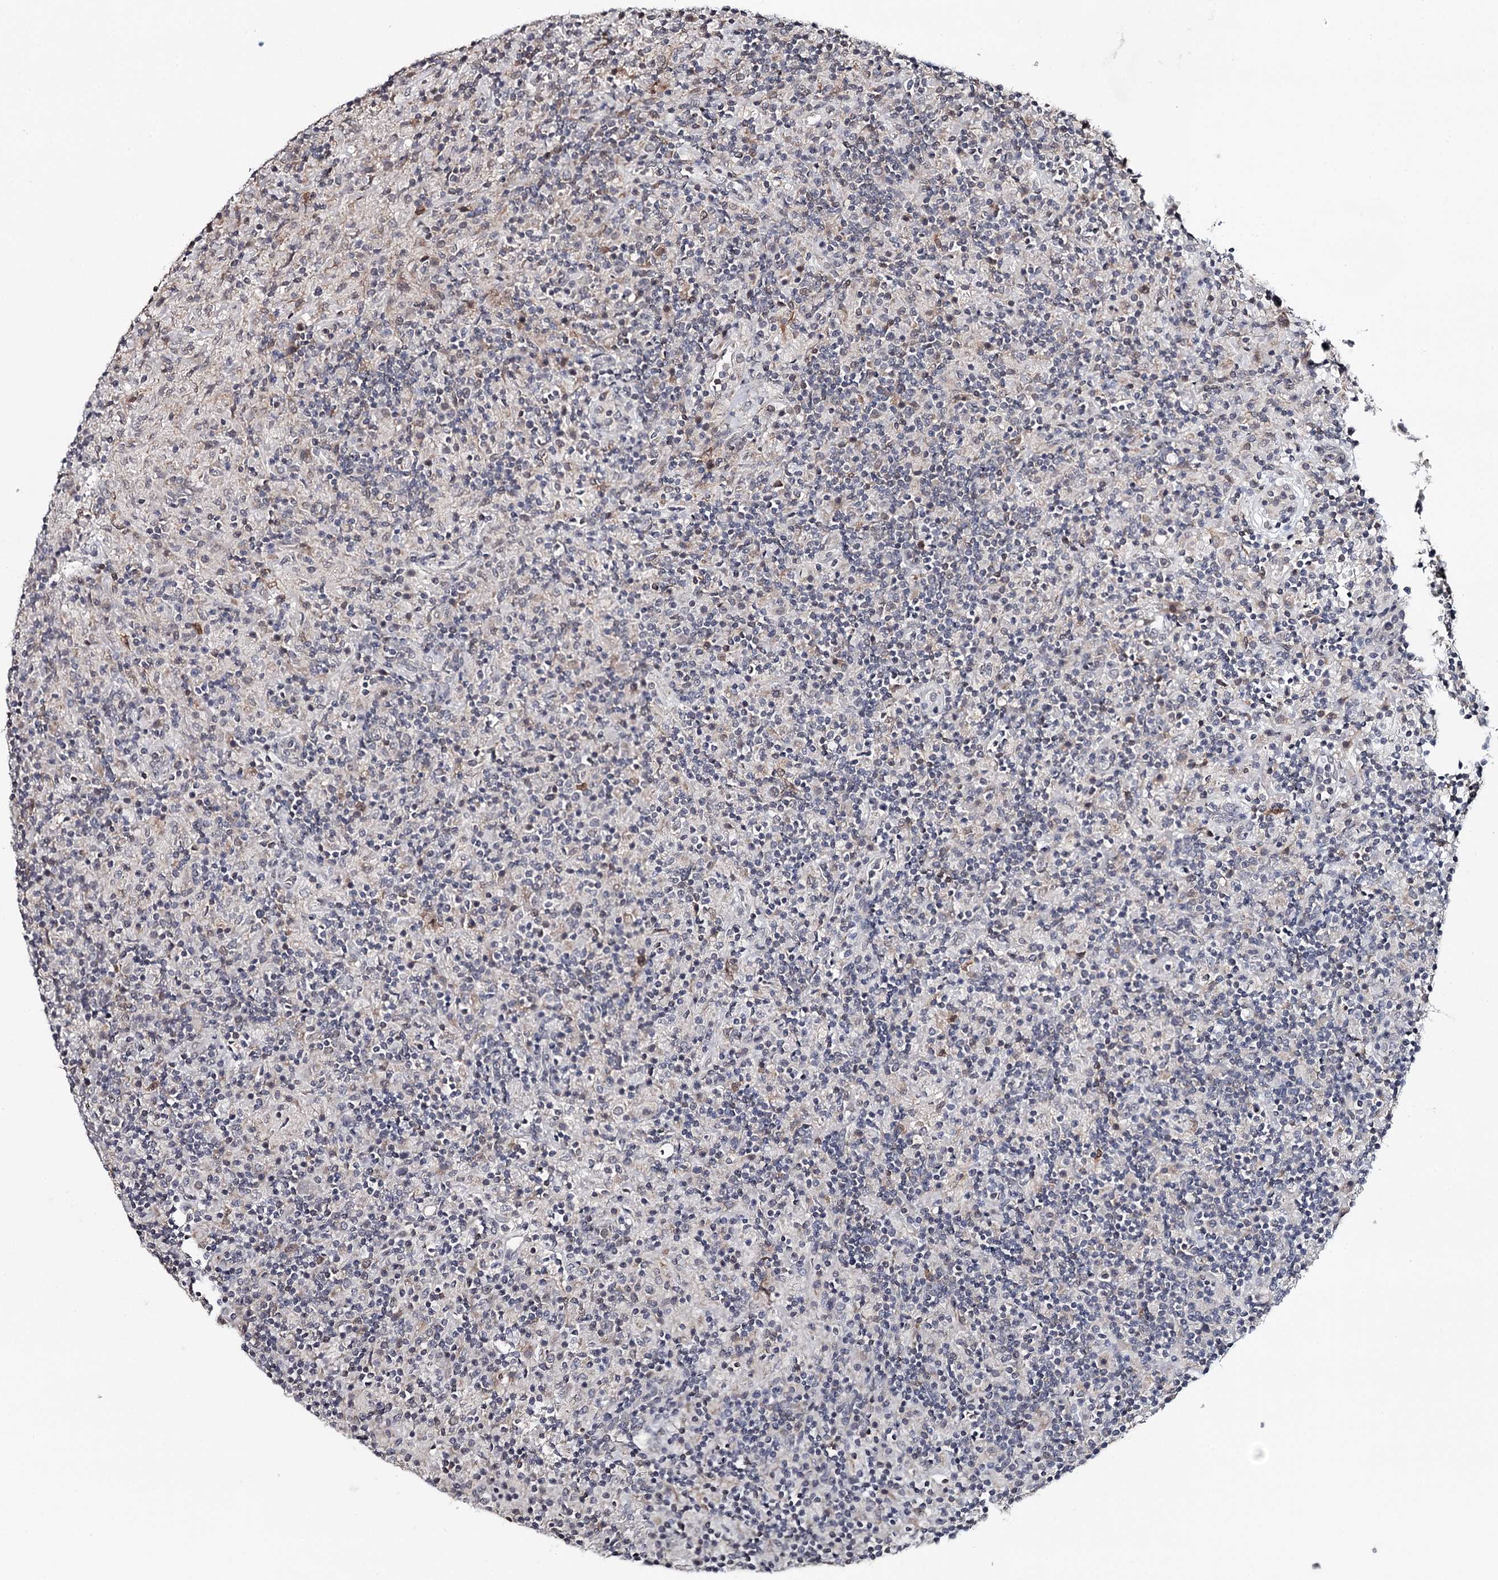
{"staining": {"intensity": "negative", "quantity": "none", "location": "none"}, "tissue": "lymphoma", "cell_type": "Tumor cells", "image_type": "cancer", "snomed": [{"axis": "morphology", "description": "Hodgkin's disease, NOS"}, {"axis": "topography", "description": "Lymph node"}], "caption": "The immunohistochemistry photomicrograph has no significant staining in tumor cells of lymphoma tissue.", "gene": "GTSF1", "patient": {"sex": "male", "age": 70}}